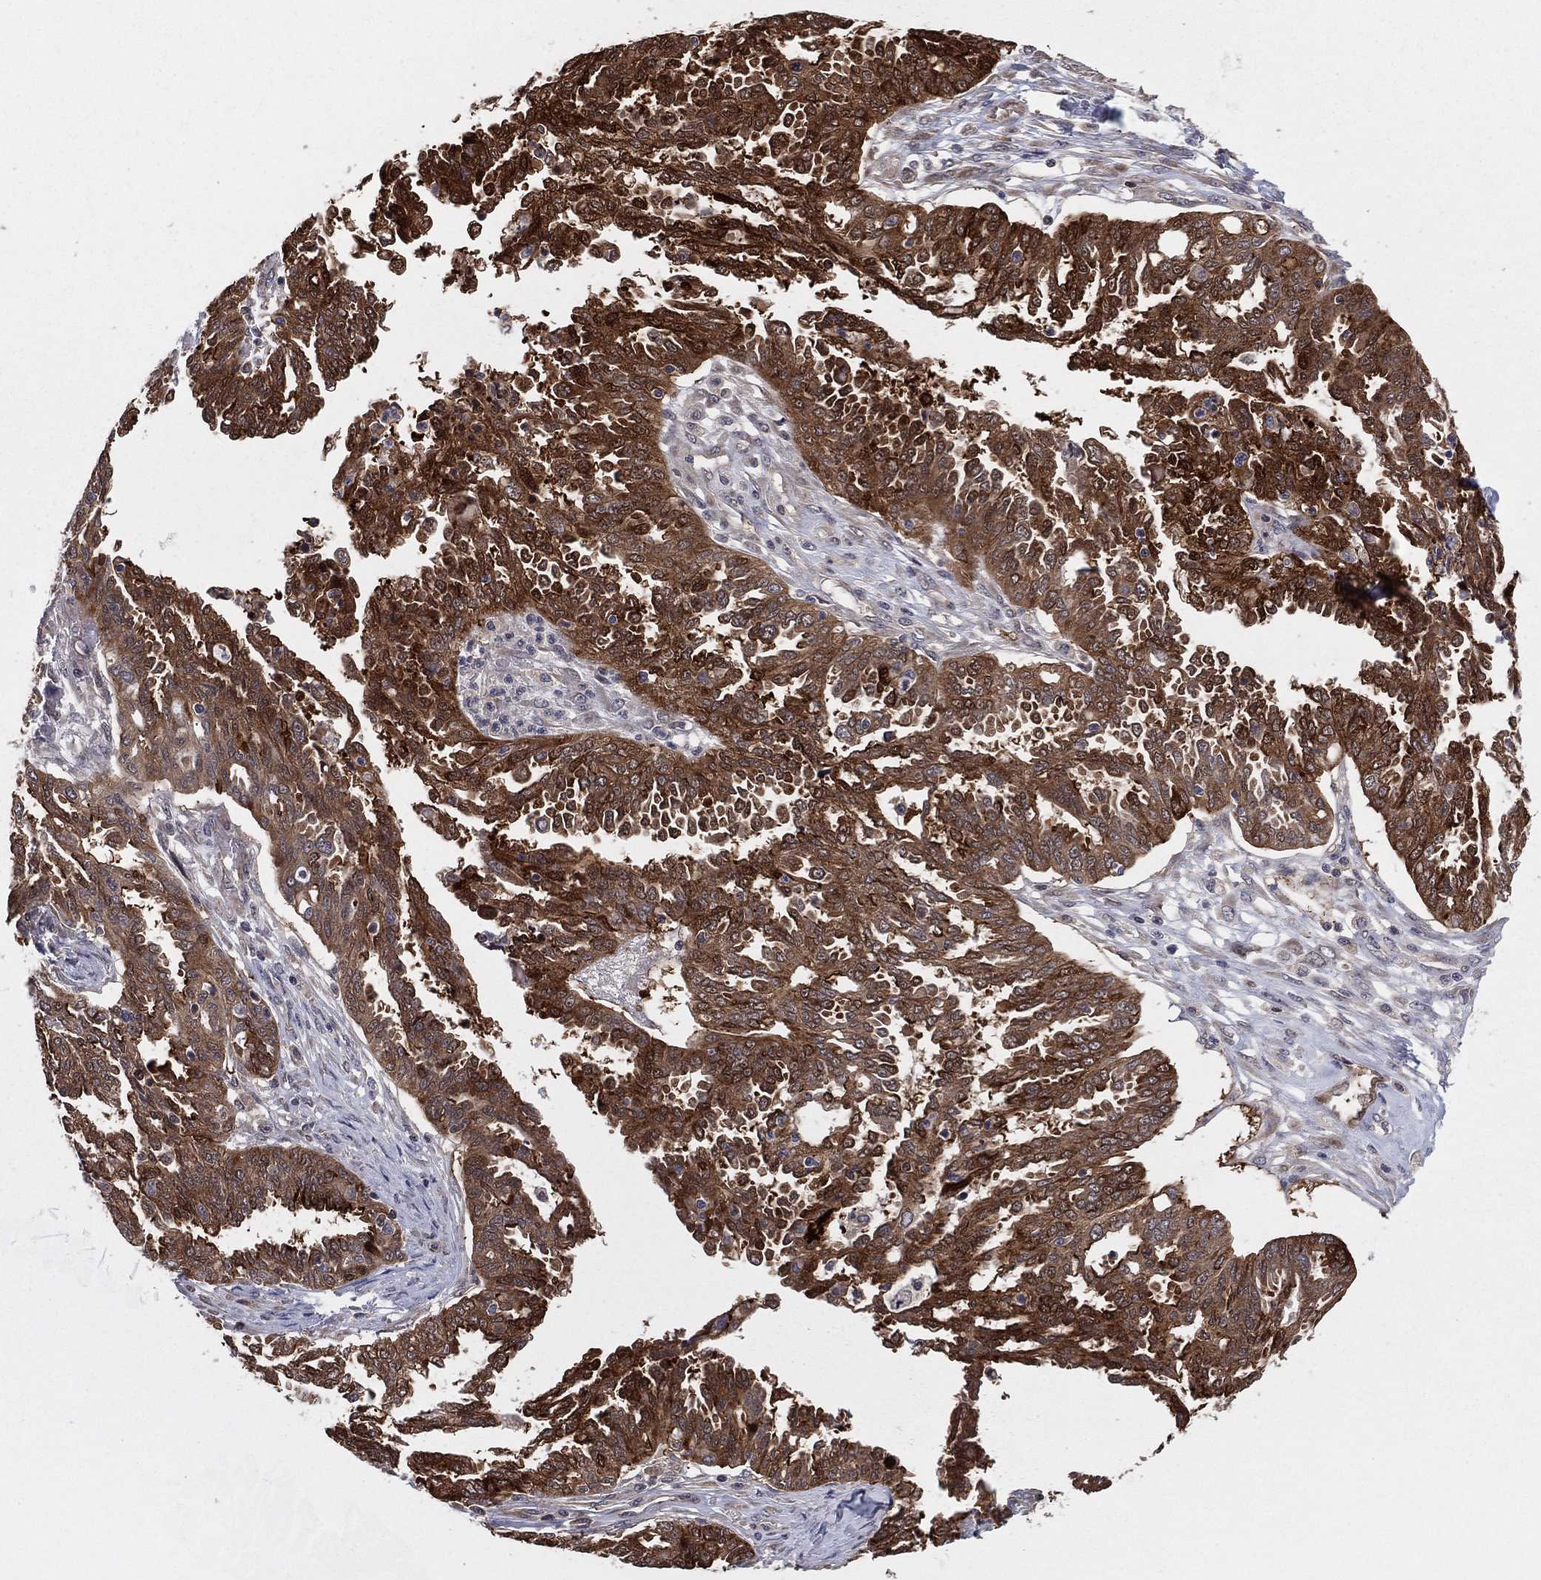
{"staining": {"intensity": "strong", "quantity": "25%-75%", "location": "cytoplasmic/membranous,nuclear"}, "tissue": "ovarian cancer", "cell_type": "Tumor cells", "image_type": "cancer", "snomed": [{"axis": "morphology", "description": "Cystadenocarcinoma, serous, NOS"}, {"axis": "topography", "description": "Ovary"}], "caption": "Ovarian serous cystadenocarcinoma stained with a brown dye reveals strong cytoplasmic/membranous and nuclear positive expression in approximately 25%-75% of tumor cells.", "gene": "SNCG", "patient": {"sex": "female", "age": 67}}